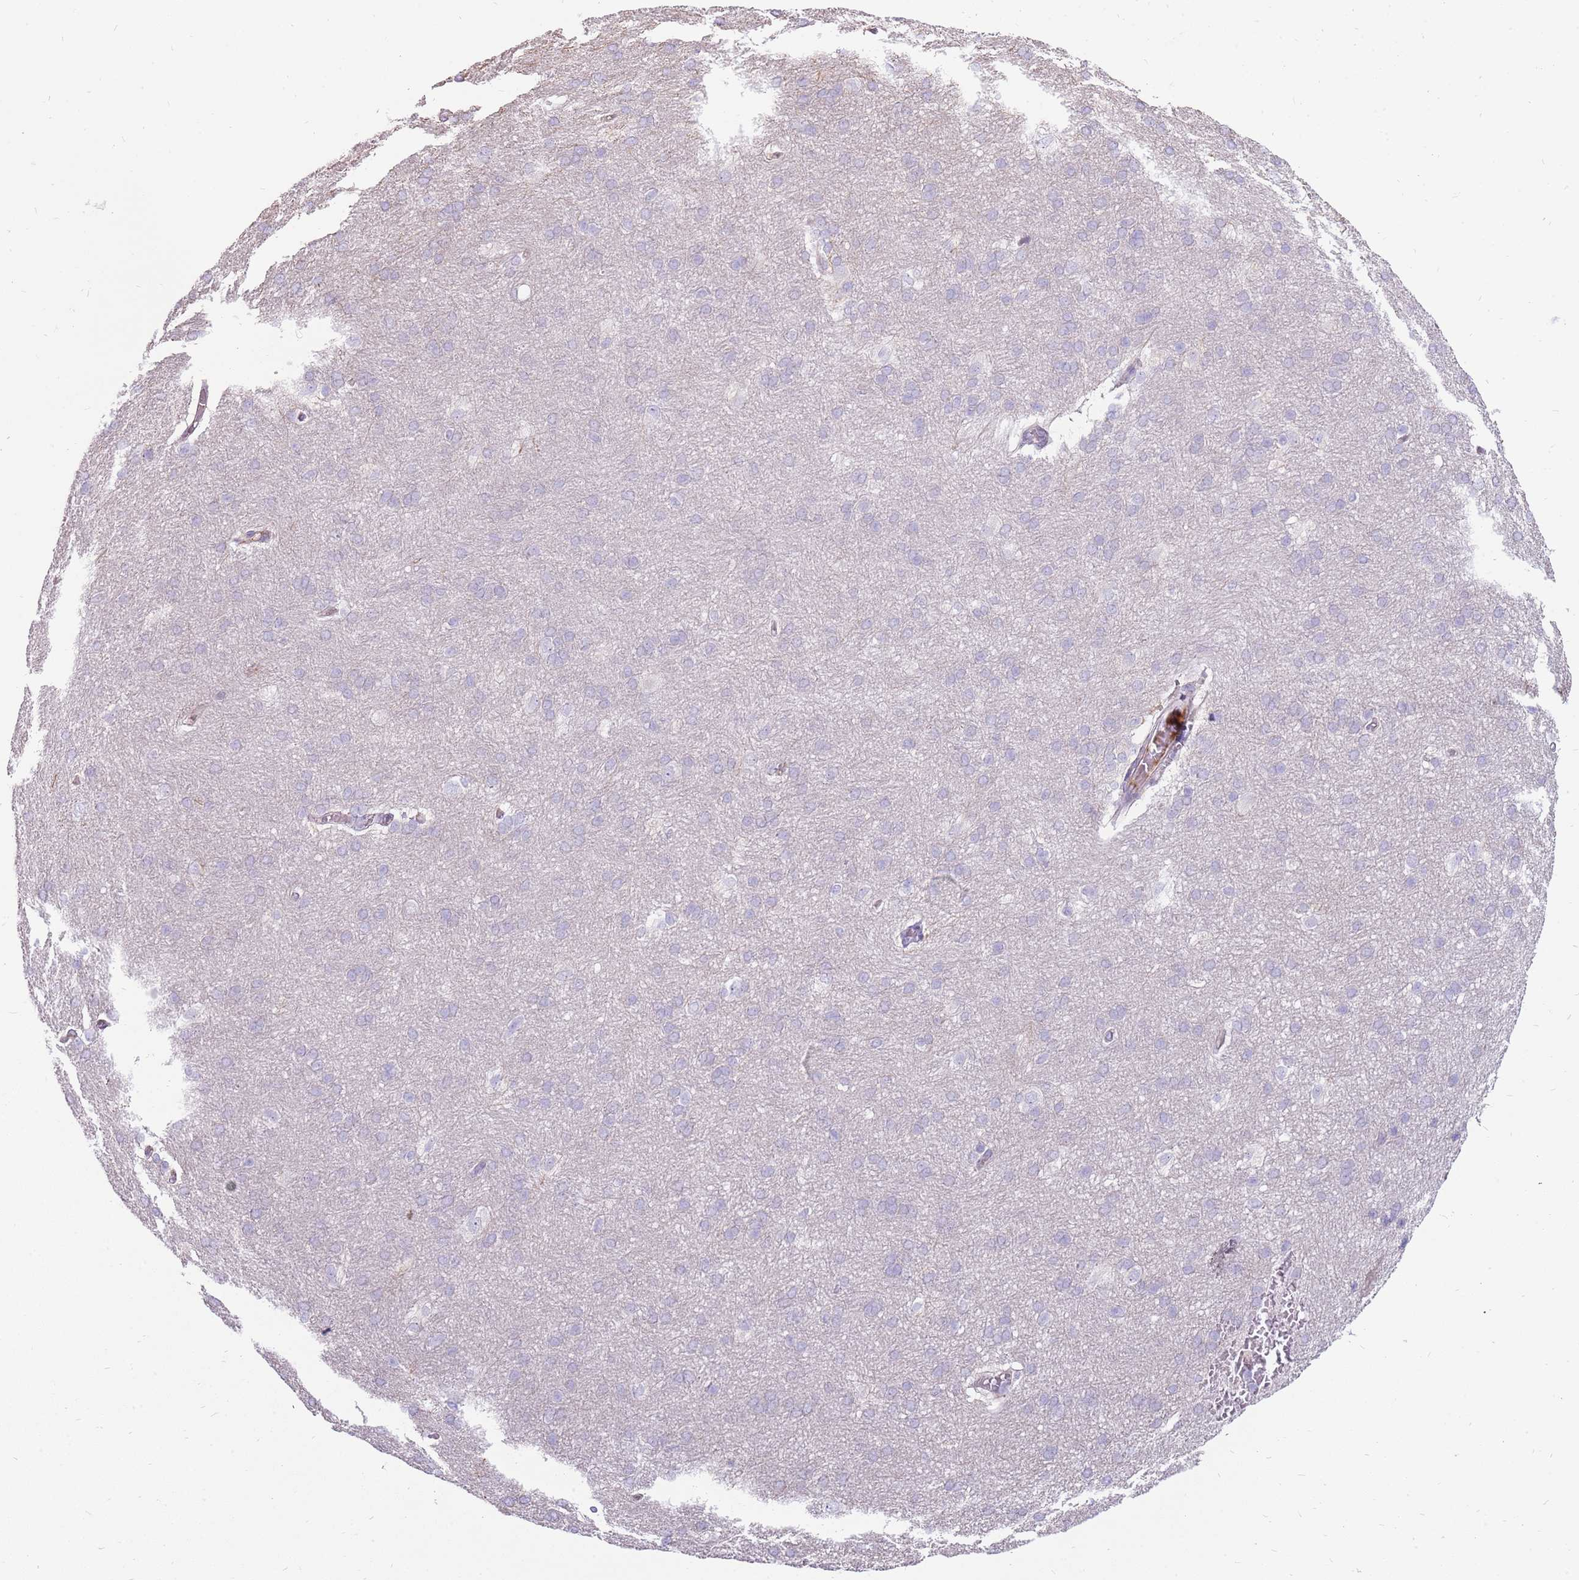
{"staining": {"intensity": "negative", "quantity": "none", "location": "none"}, "tissue": "cerebral cortex", "cell_type": "Endothelial cells", "image_type": "normal", "snomed": [{"axis": "morphology", "description": "Normal tissue, NOS"}, {"axis": "topography", "description": "Cerebral cortex"}], "caption": "Immunohistochemical staining of normal cerebral cortex exhibits no significant positivity in endothelial cells.", "gene": "MCUB", "patient": {"sex": "male", "age": 62}}